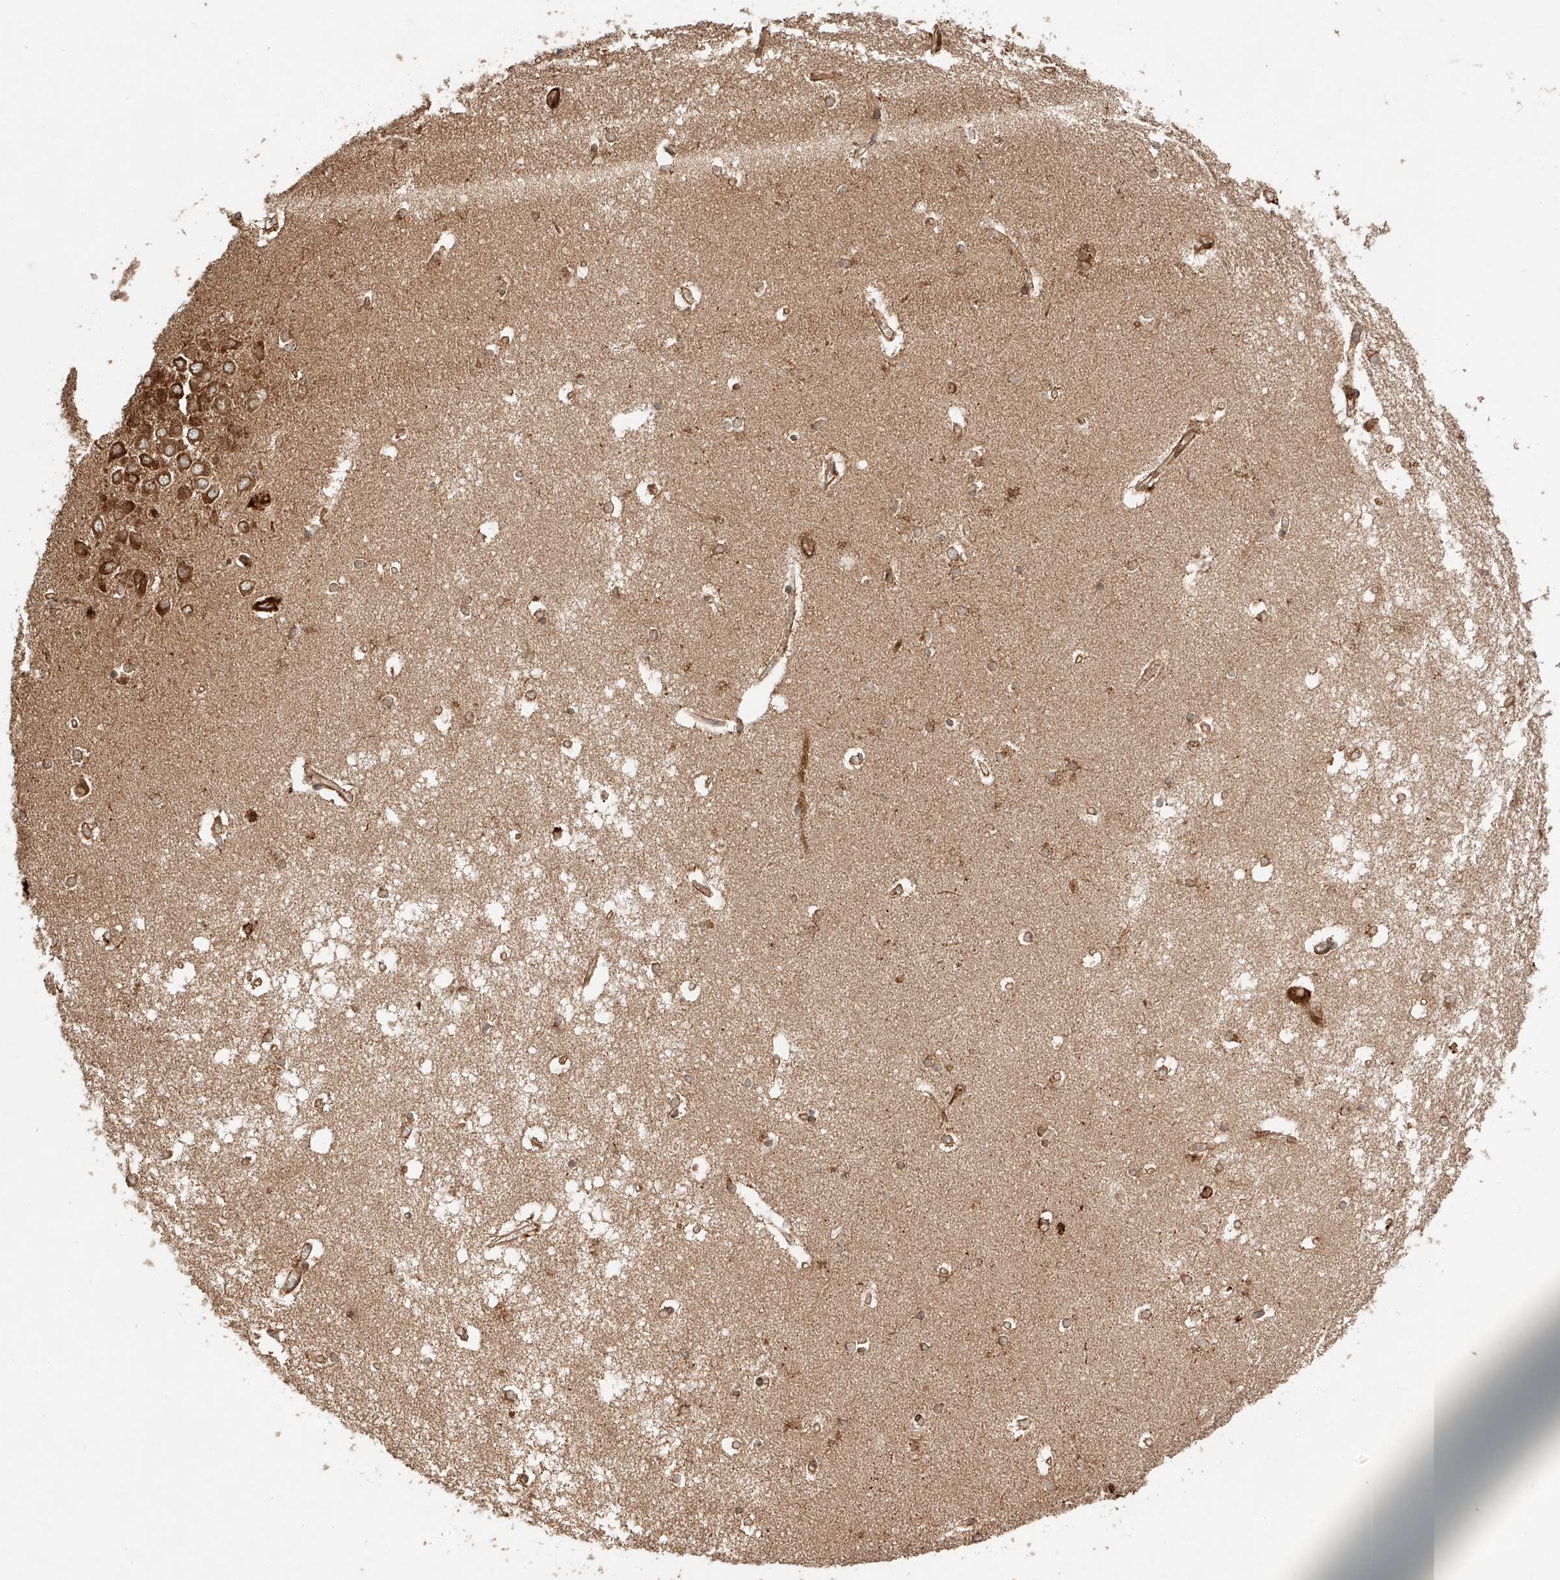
{"staining": {"intensity": "moderate", "quantity": "<25%", "location": "cytoplasmic/membranous"}, "tissue": "hippocampus", "cell_type": "Glial cells", "image_type": "normal", "snomed": [{"axis": "morphology", "description": "Normal tissue, NOS"}, {"axis": "topography", "description": "Hippocampus"}], "caption": "The photomicrograph displays a brown stain indicating the presence of a protein in the cytoplasmic/membranous of glial cells in hippocampus.", "gene": "ZNF84", "patient": {"sex": "male", "age": 70}}